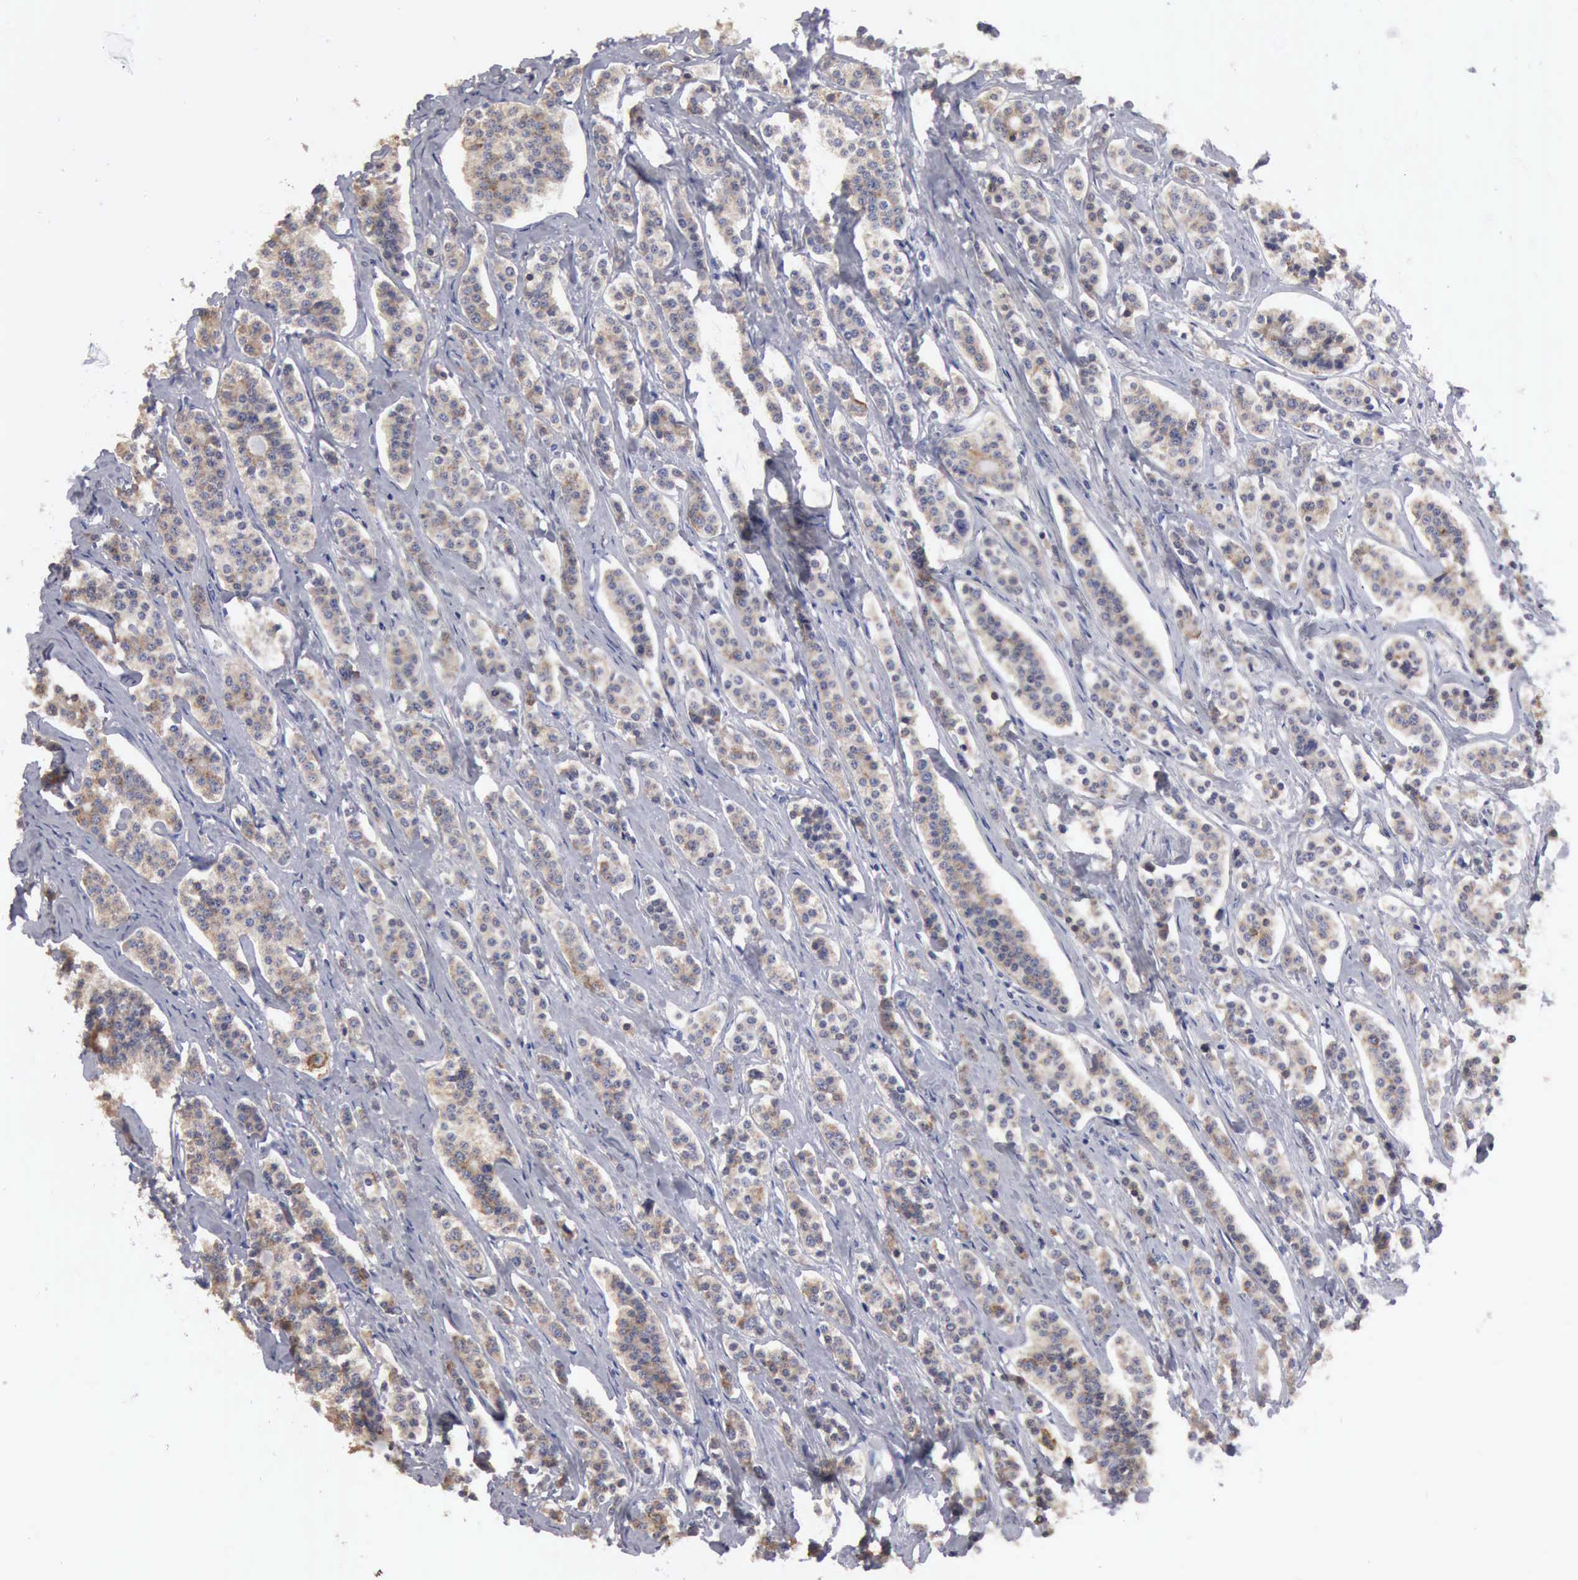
{"staining": {"intensity": "weak", "quantity": ">75%", "location": "cytoplasmic/membranous"}, "tissue": "carcinoid", "cell_type": "Tumor cells", "image_type": "cancer", "snomed": [{"axis": "morphology", "description": "Carcinoid, malignant, NOS"}, {"axis": "topography", "description": "Small intestine"}], "caption": "High-magnification brightfield microscopy of carcinoid (malignant) stained with DAB (3,3'-diaminobenzidine) (brown) and counterstained with hematoxylin (blue). tumor cells exhibit weak cytoplasmic/membranous positivity is seen in approximately>75% of cells.", "gene": "TXLNG", "patient": {"sex": "male", "age": 63}}